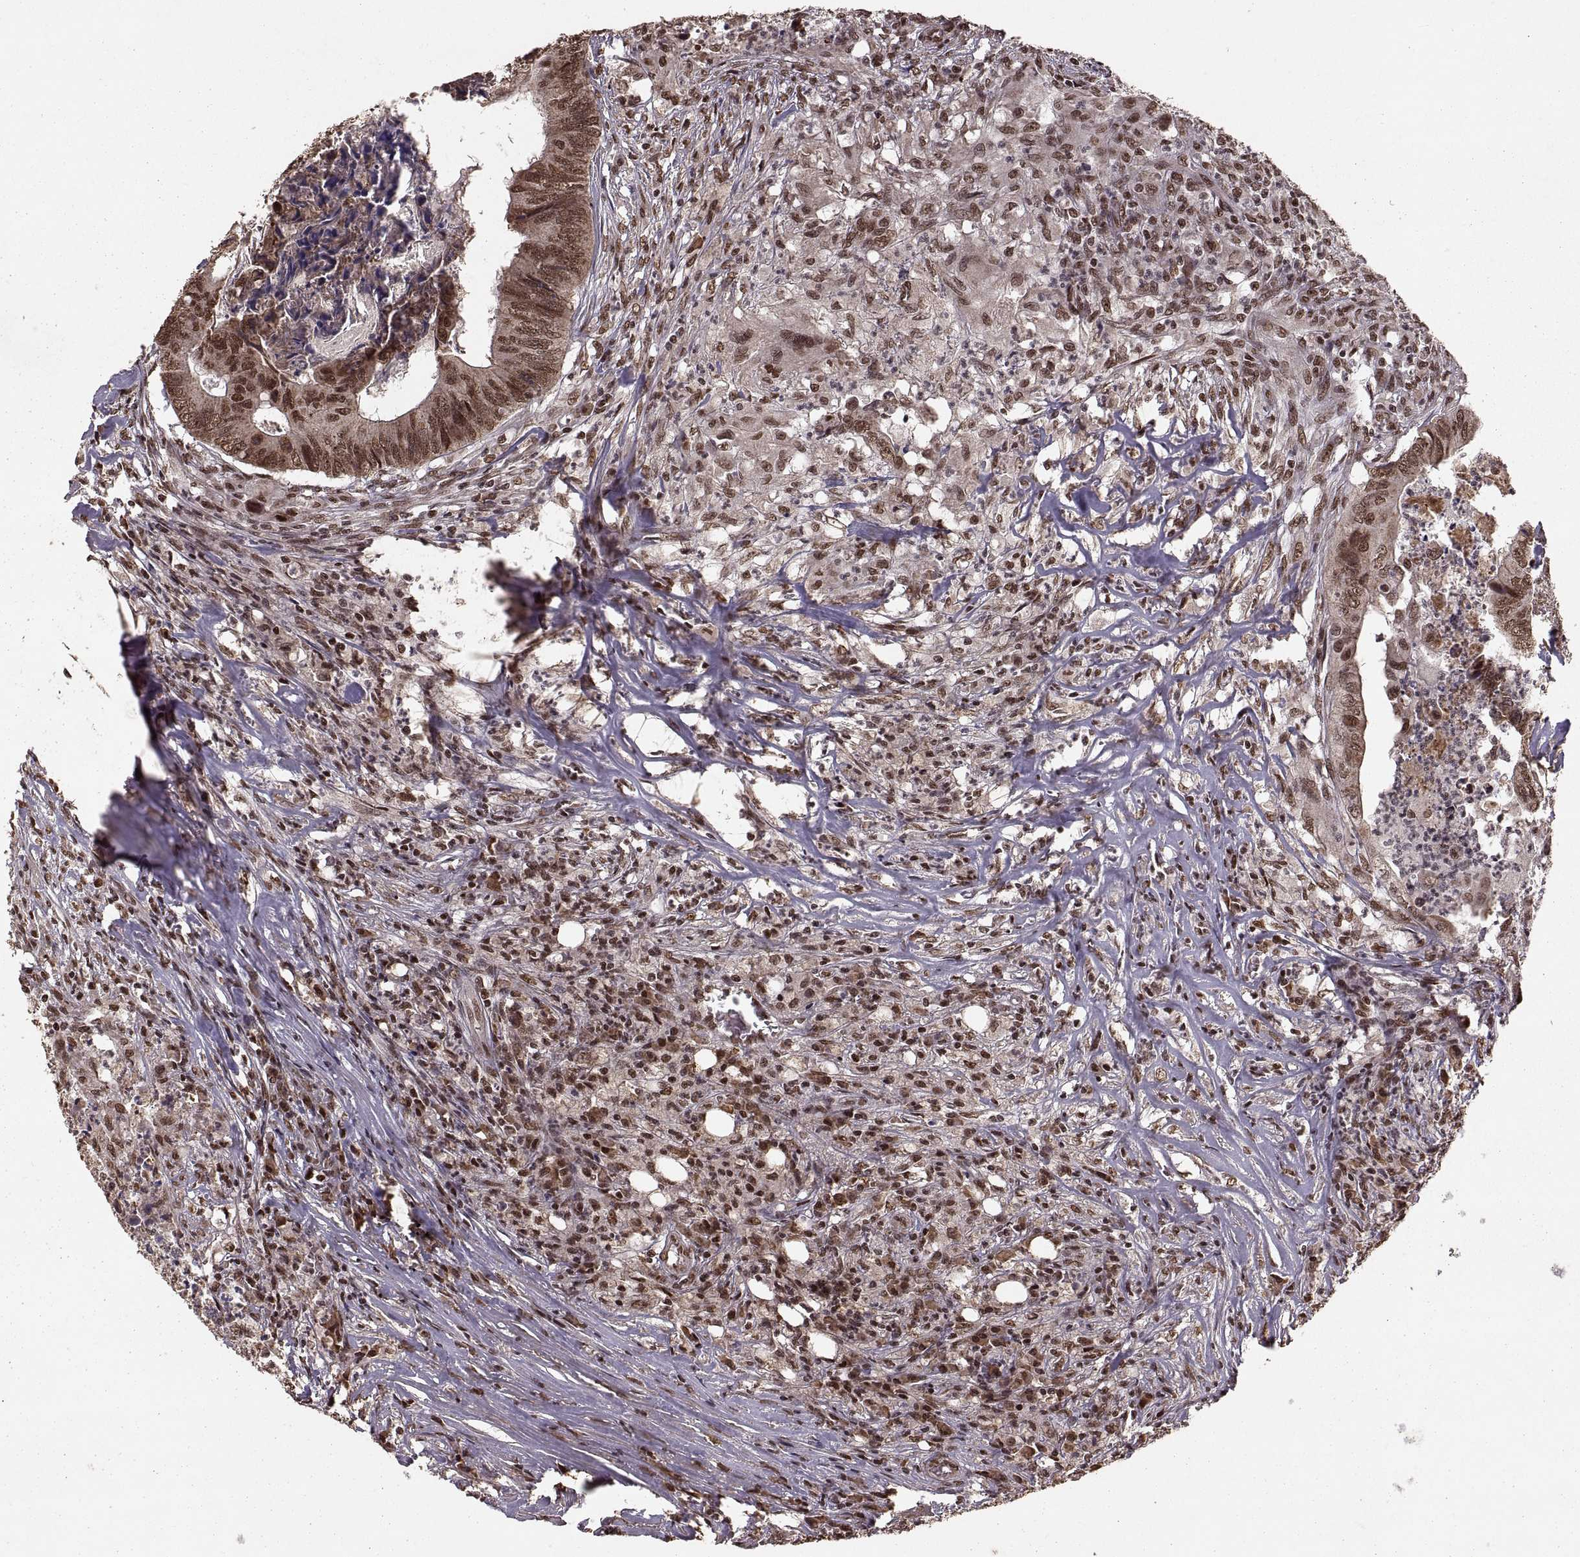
{"staining": {"intensity": "strong", "quantity": ">75%", "location": "cytoplasmic/membranous,nuclear"}, "tissue": "colorectal cancer", "cell_type": "Tumor cells", "image_type": "cancer", "snomed": [{"axis": "morphology", "description": "Adenocarcinoma, NOS"}, {"axis": "topography", "description": "Colon"}], "caption": "Protein staining reveals strong cytoplasmic/membranous and nuclear expression in approximately >75% of tumor cells in colorectal adenocarcinoma.", "gene": "RFT1", "patient": {"sex": "male", "age": 84}}